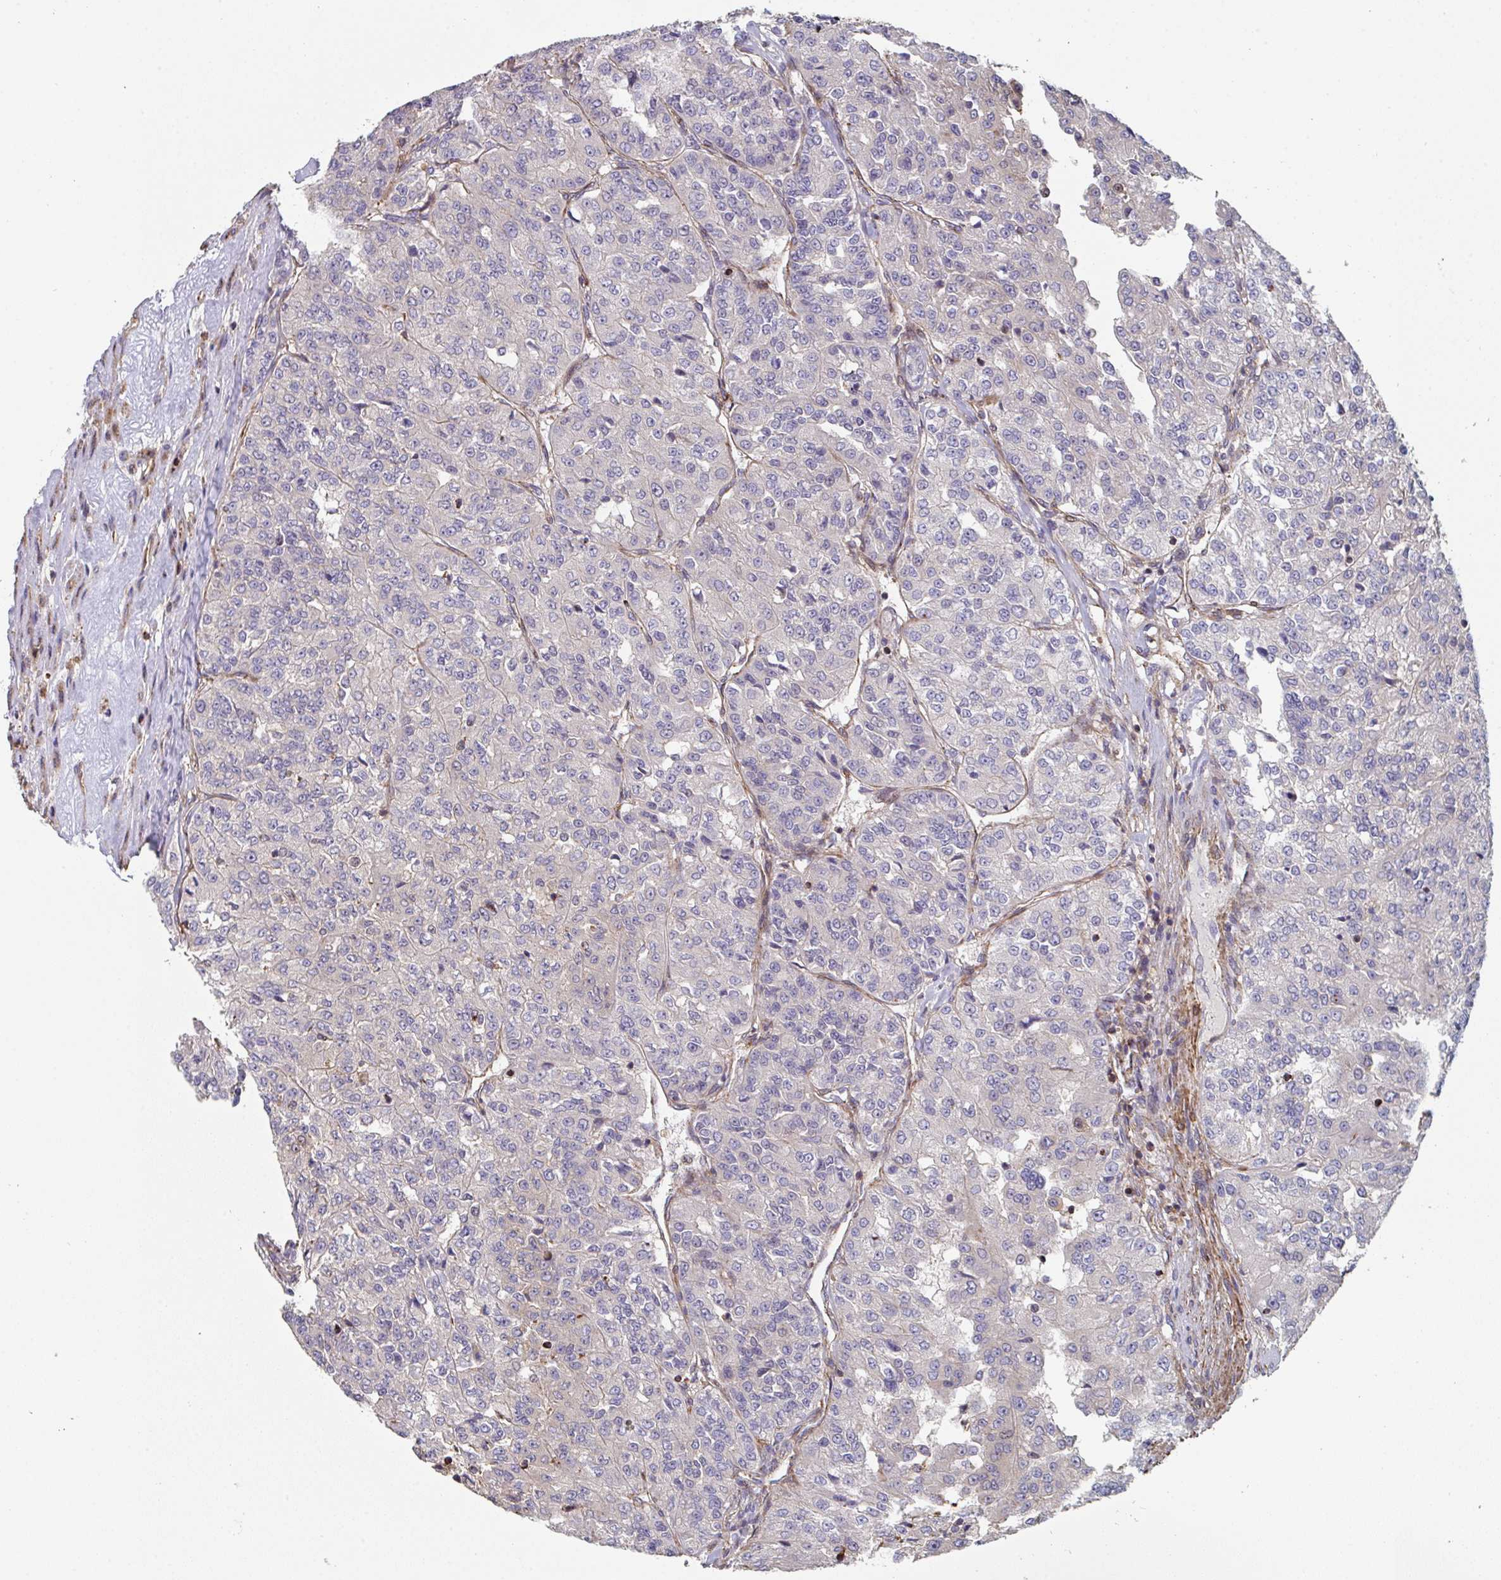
{"staining": {"intensity": "negative", "quantity": "none", "location": "none"}, "tissue": "renal cancer", "cell_type": "Tumor cells", "image_type": "cancer", "snomed": [{"axis": "morphology", "description": "Adenocarcinoma, NOS"}, {"axis": "topography", "description": "Kidney"}], "caption": "There is no significant expression in tumor cells of renal cancer.", "gene": "FZD2", "patient": {"sex": "female", "age": 63}}